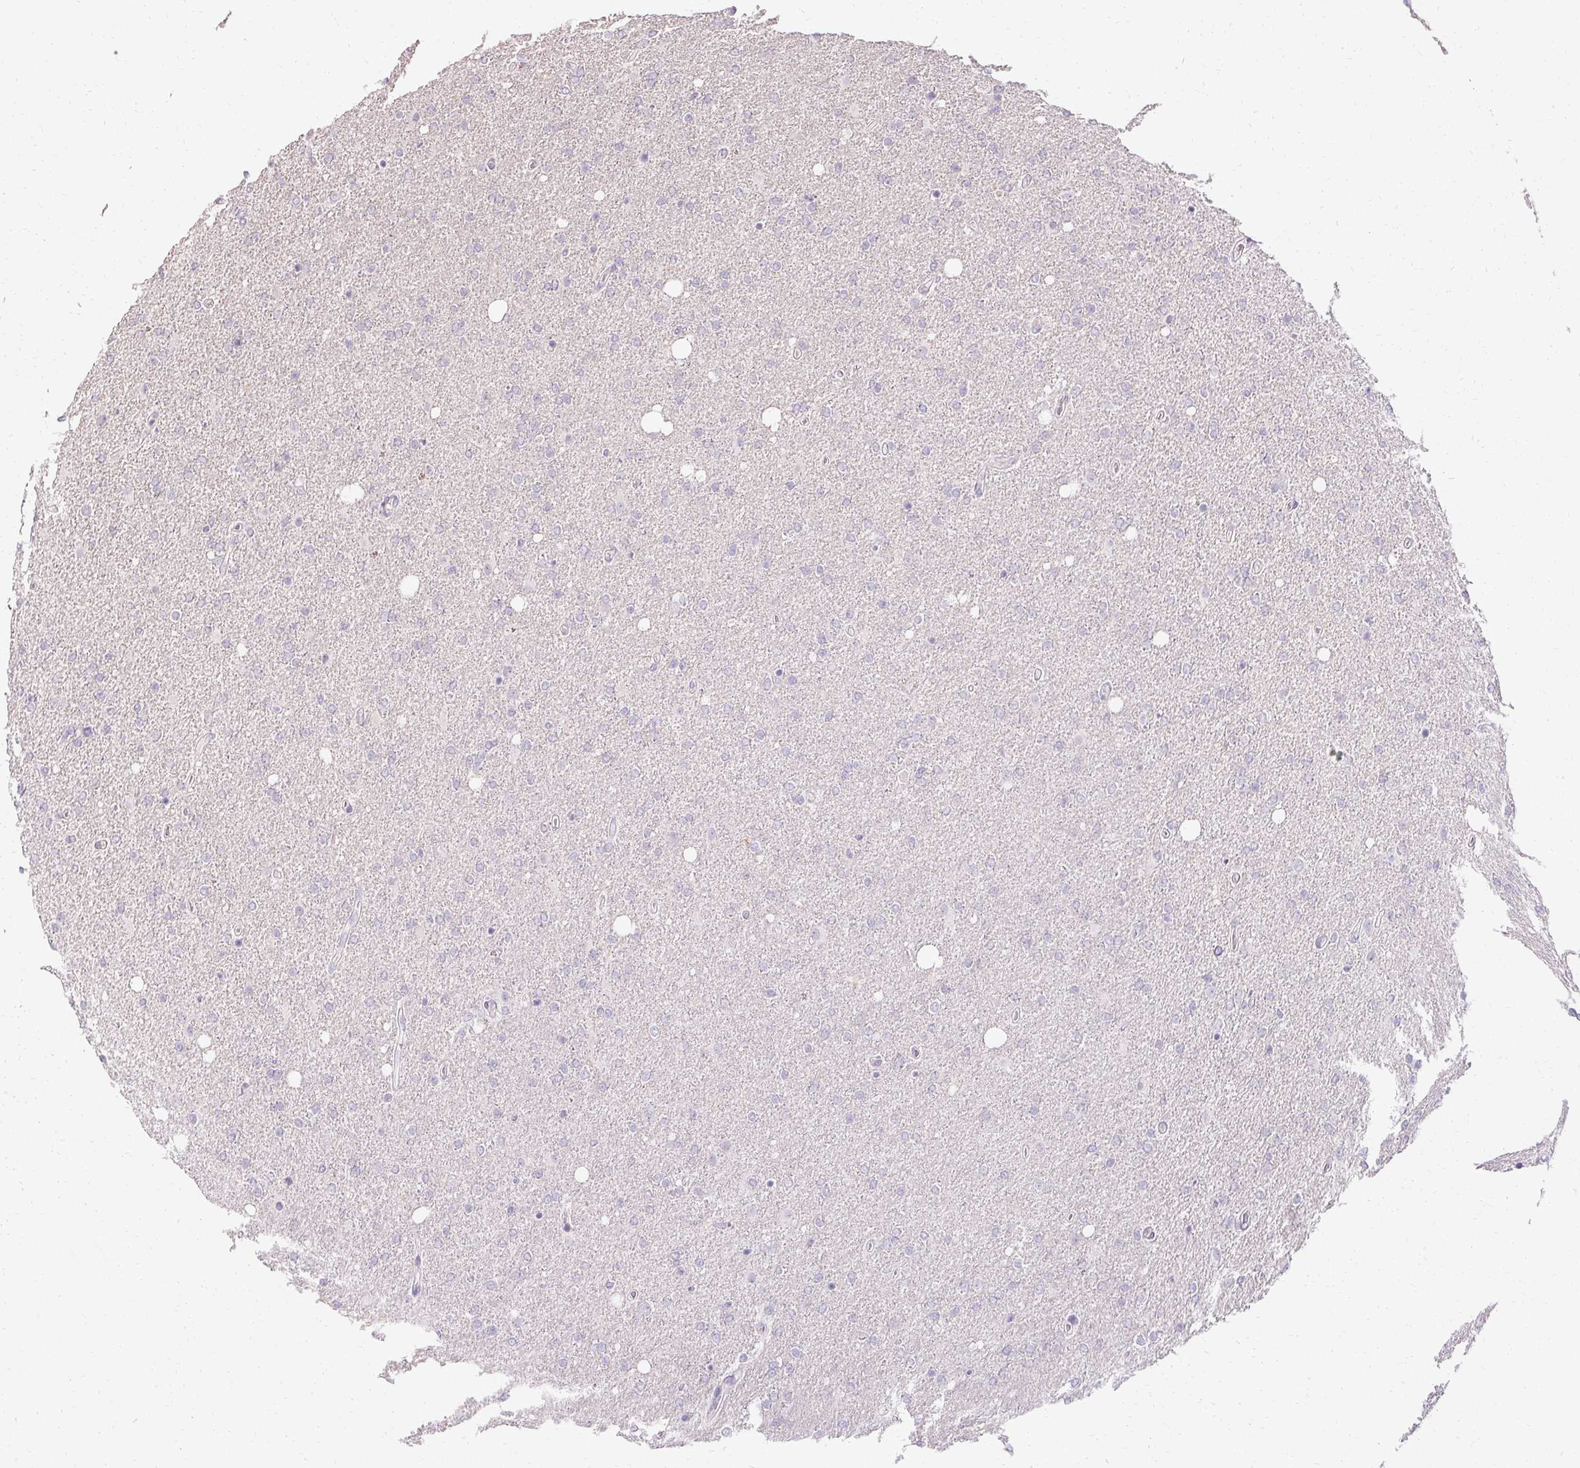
{"staining": {"intensity": "negative", "quantity": "none", "location": "none"}, "tissue": "glioma", "cell_type": "Tumor cells", "image_type": "cancer", "snomed": [{"axis": "morphology", "description": "Glioma, malignant, High grade"}, {"axis": "topography", "description": "Cerebral cortex"}], "caption": "Immunohistochemistry image of human malignant high-grade glioma stained for a protein (brown), which shows no staining in tumor cells.", "gene": "HSD17B3", "patient": {"sex": "male", "age": 70}}